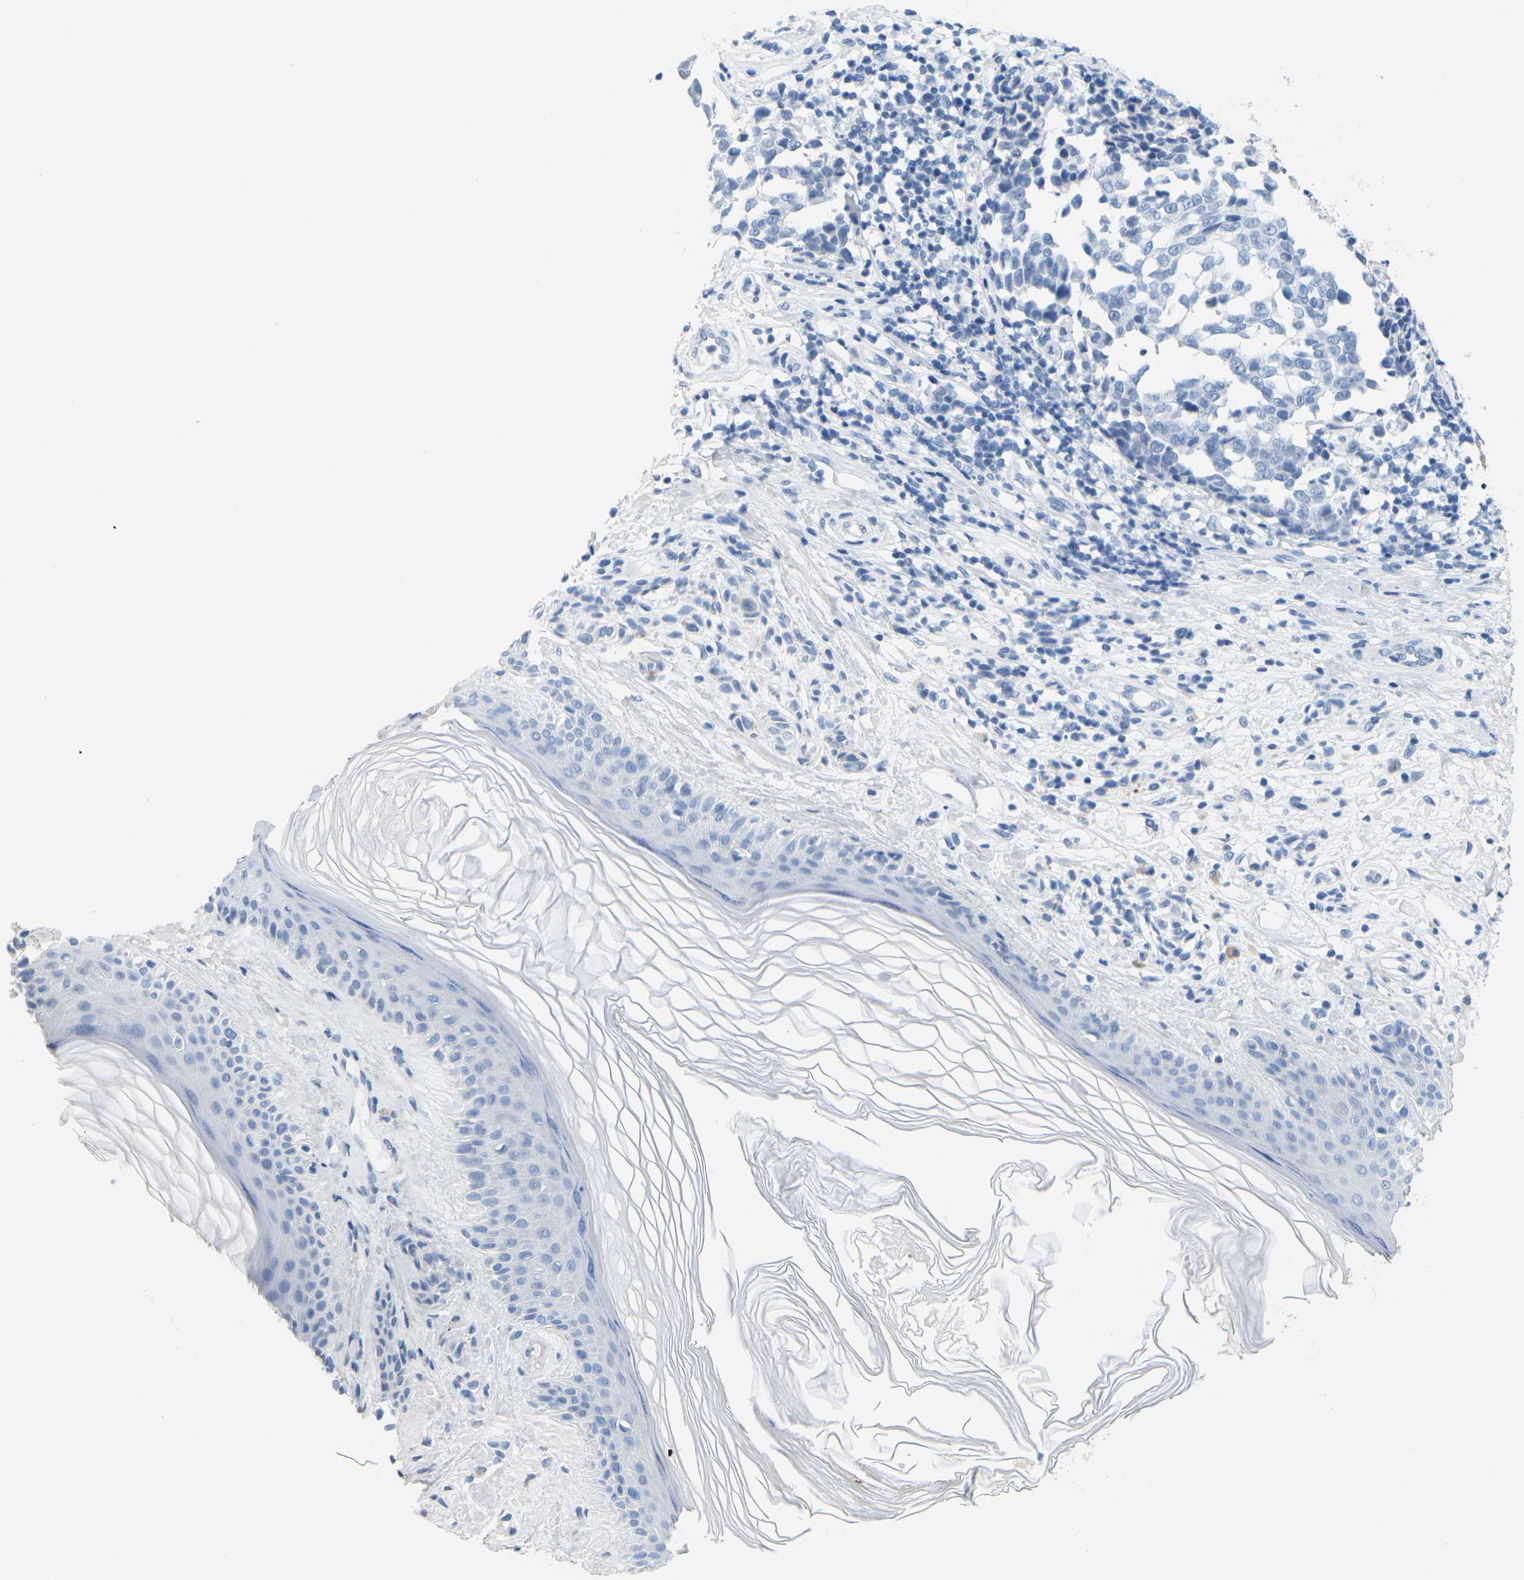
{"staining": {"intensity": "weak", "quantity": "<25%", "location": "cytoplasmic/membranous"}, "tissue": "melanoma", "cell_type": "Tumor cells", "image_type": "cancer", "snomed": [{"axis": "morphology", "description": "Malignant melanoma, NOS"}, {"axis": "topography", "description": "Skin"}], "caption": "The histopathology image displays no significant staining in tumor cells of melanoma.", "gene": "CTAG1A", "patient": {"sex": "female", "age": 64}}